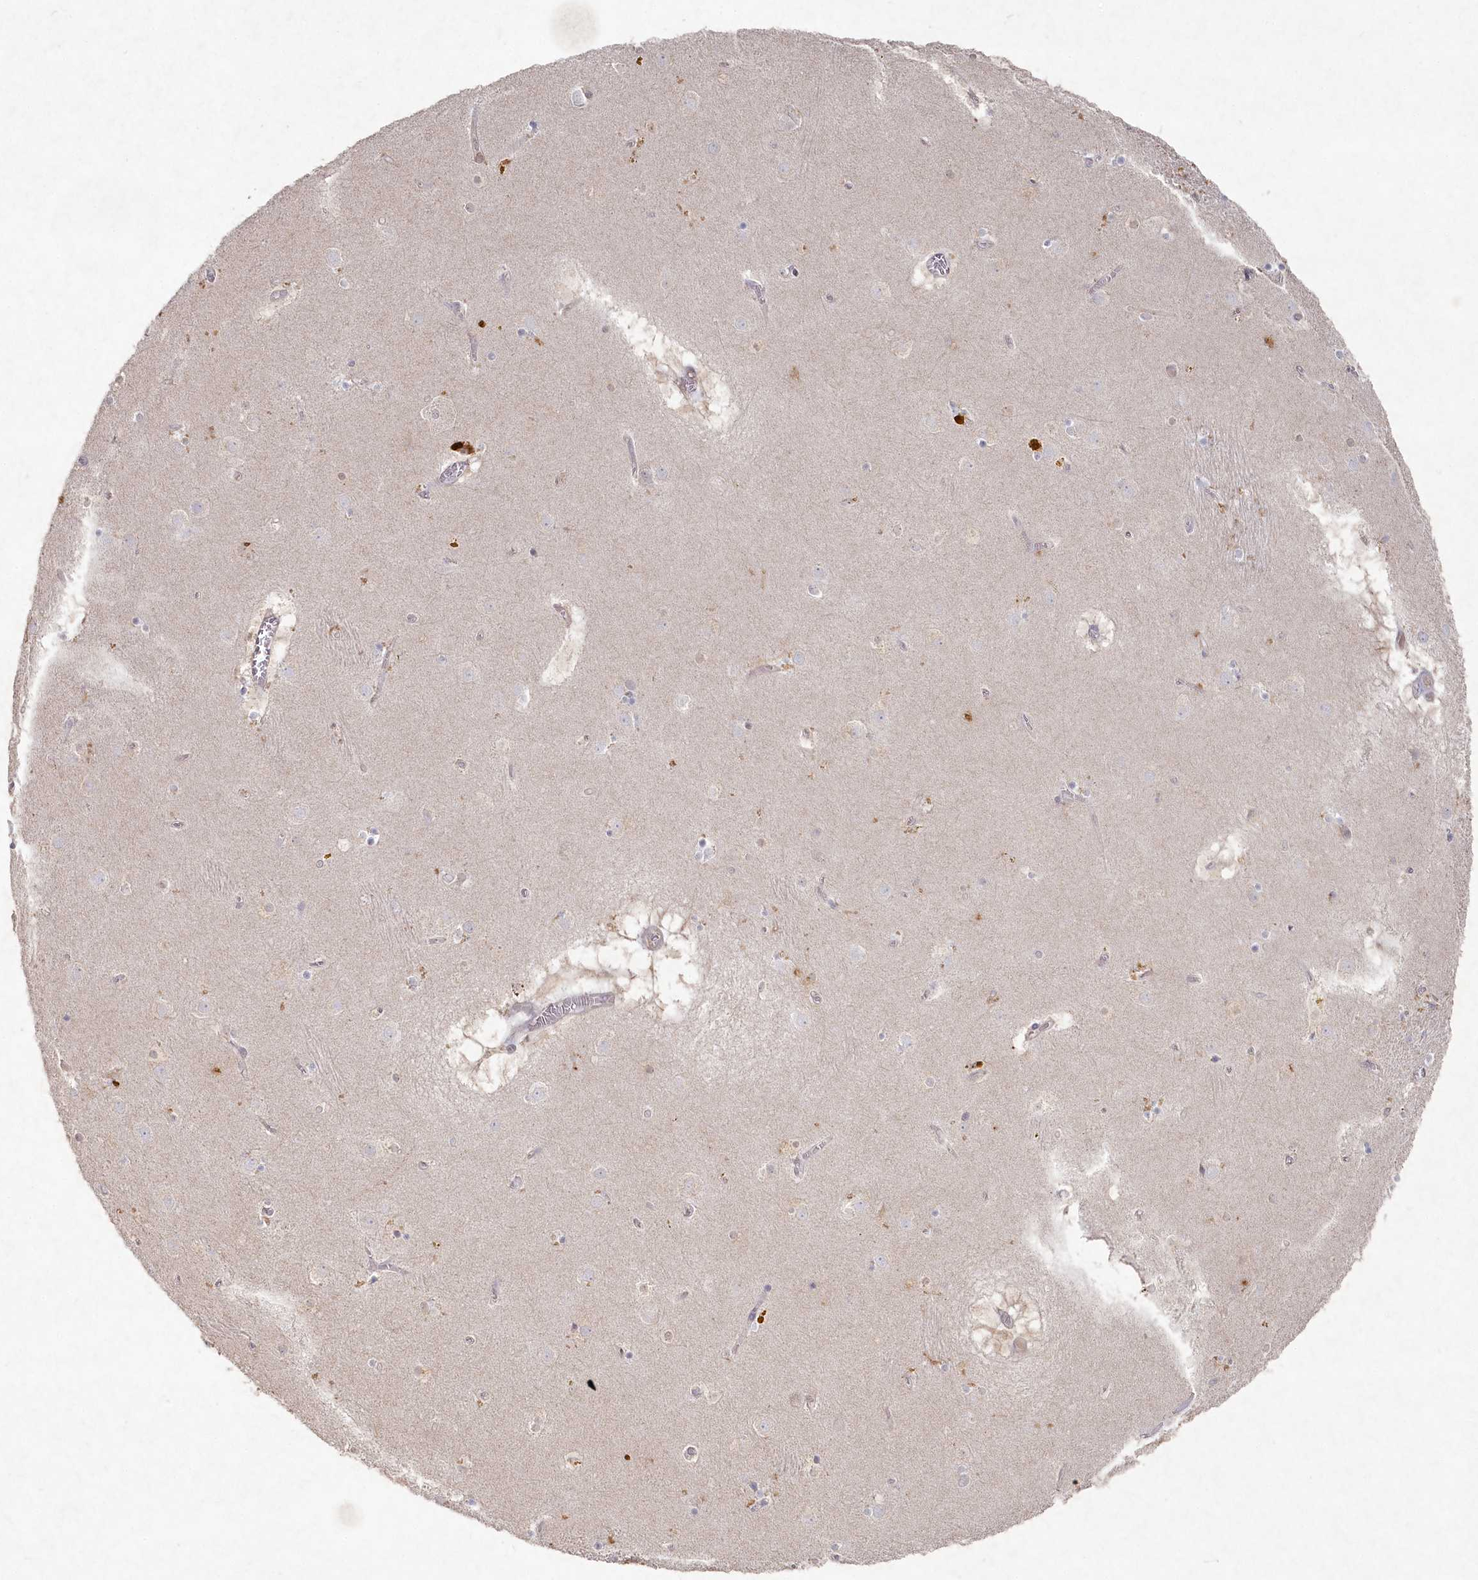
{"staining": {"intensity": "negative", "quantity": "none", "location": "none"}, "tissue": "caudate", "cell_type": "Glial cells", "image_type": "normal", "snomed": [{"axis": "morphology", "description": "Normal tissue, NOS"}, {"axis": "topography", "description": "Lateral ventricle wall"}], "caption": "This is an immunohistochemistry image of unremarkable human caudate. There is no positivity in glial cells.", "gene": "TGFBRAP1", "patient": {"sex": "male", "age": 70}}